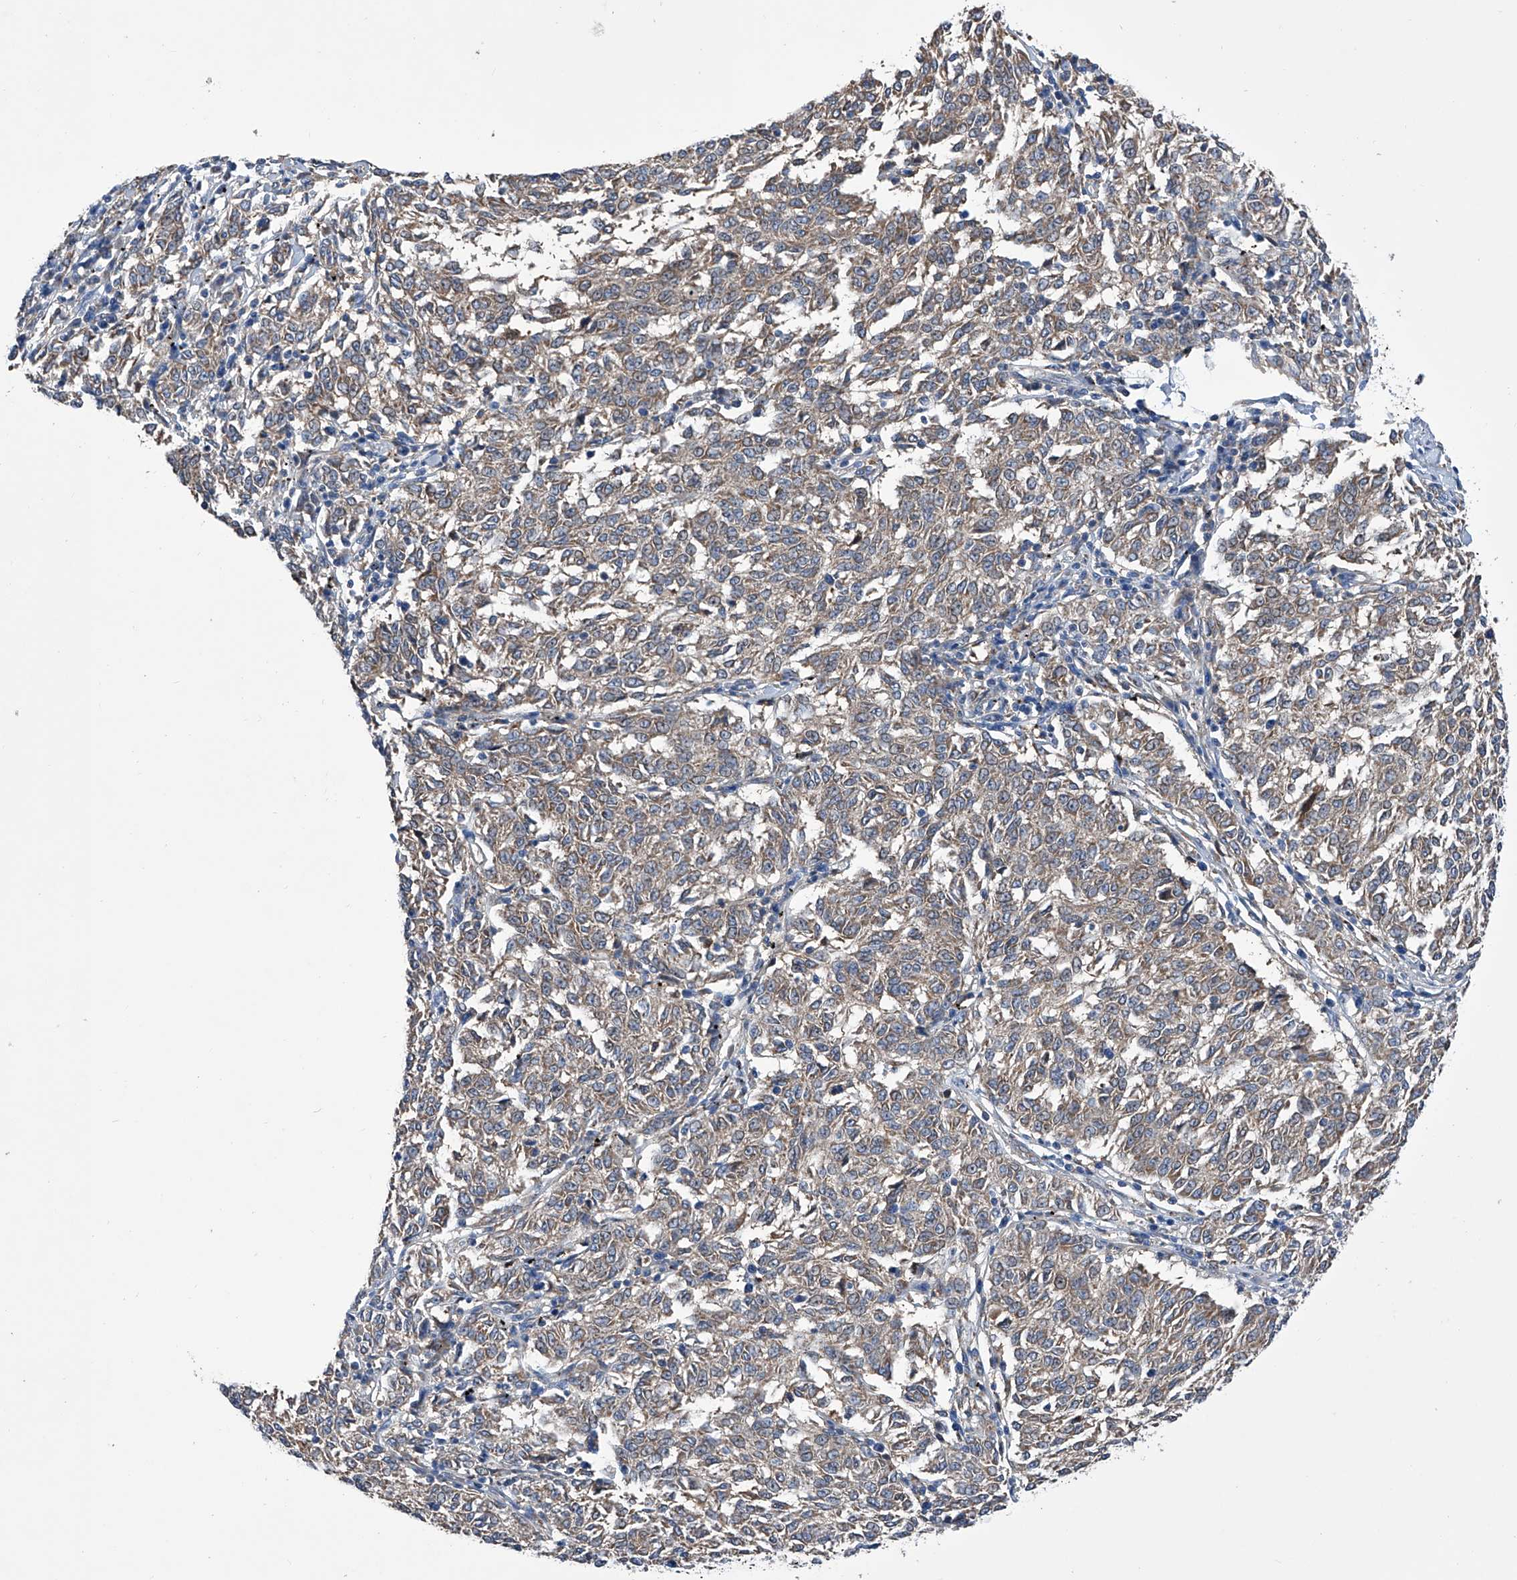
{"staining": {"intensity": "weak", "quantity": ">75%", "location": "cytoplasmic/membranous"}, "tissue": "melanoma", "cell_type": "Tumor cells", "image_type": "cancer", "snomed": [{"axis": "morphology", "description": "Malignant melanoma, NOS"}, {"axis": "topography", "description": "Skin"}], "caption": "About >75% of tumor cells in melanoma exhibit weak cytoplasmic/membranous protein positivity as visualized by brown immunohistochemical staining.", "gene": "SPATA20", "patient": {"sex": "female", "age": 72}}